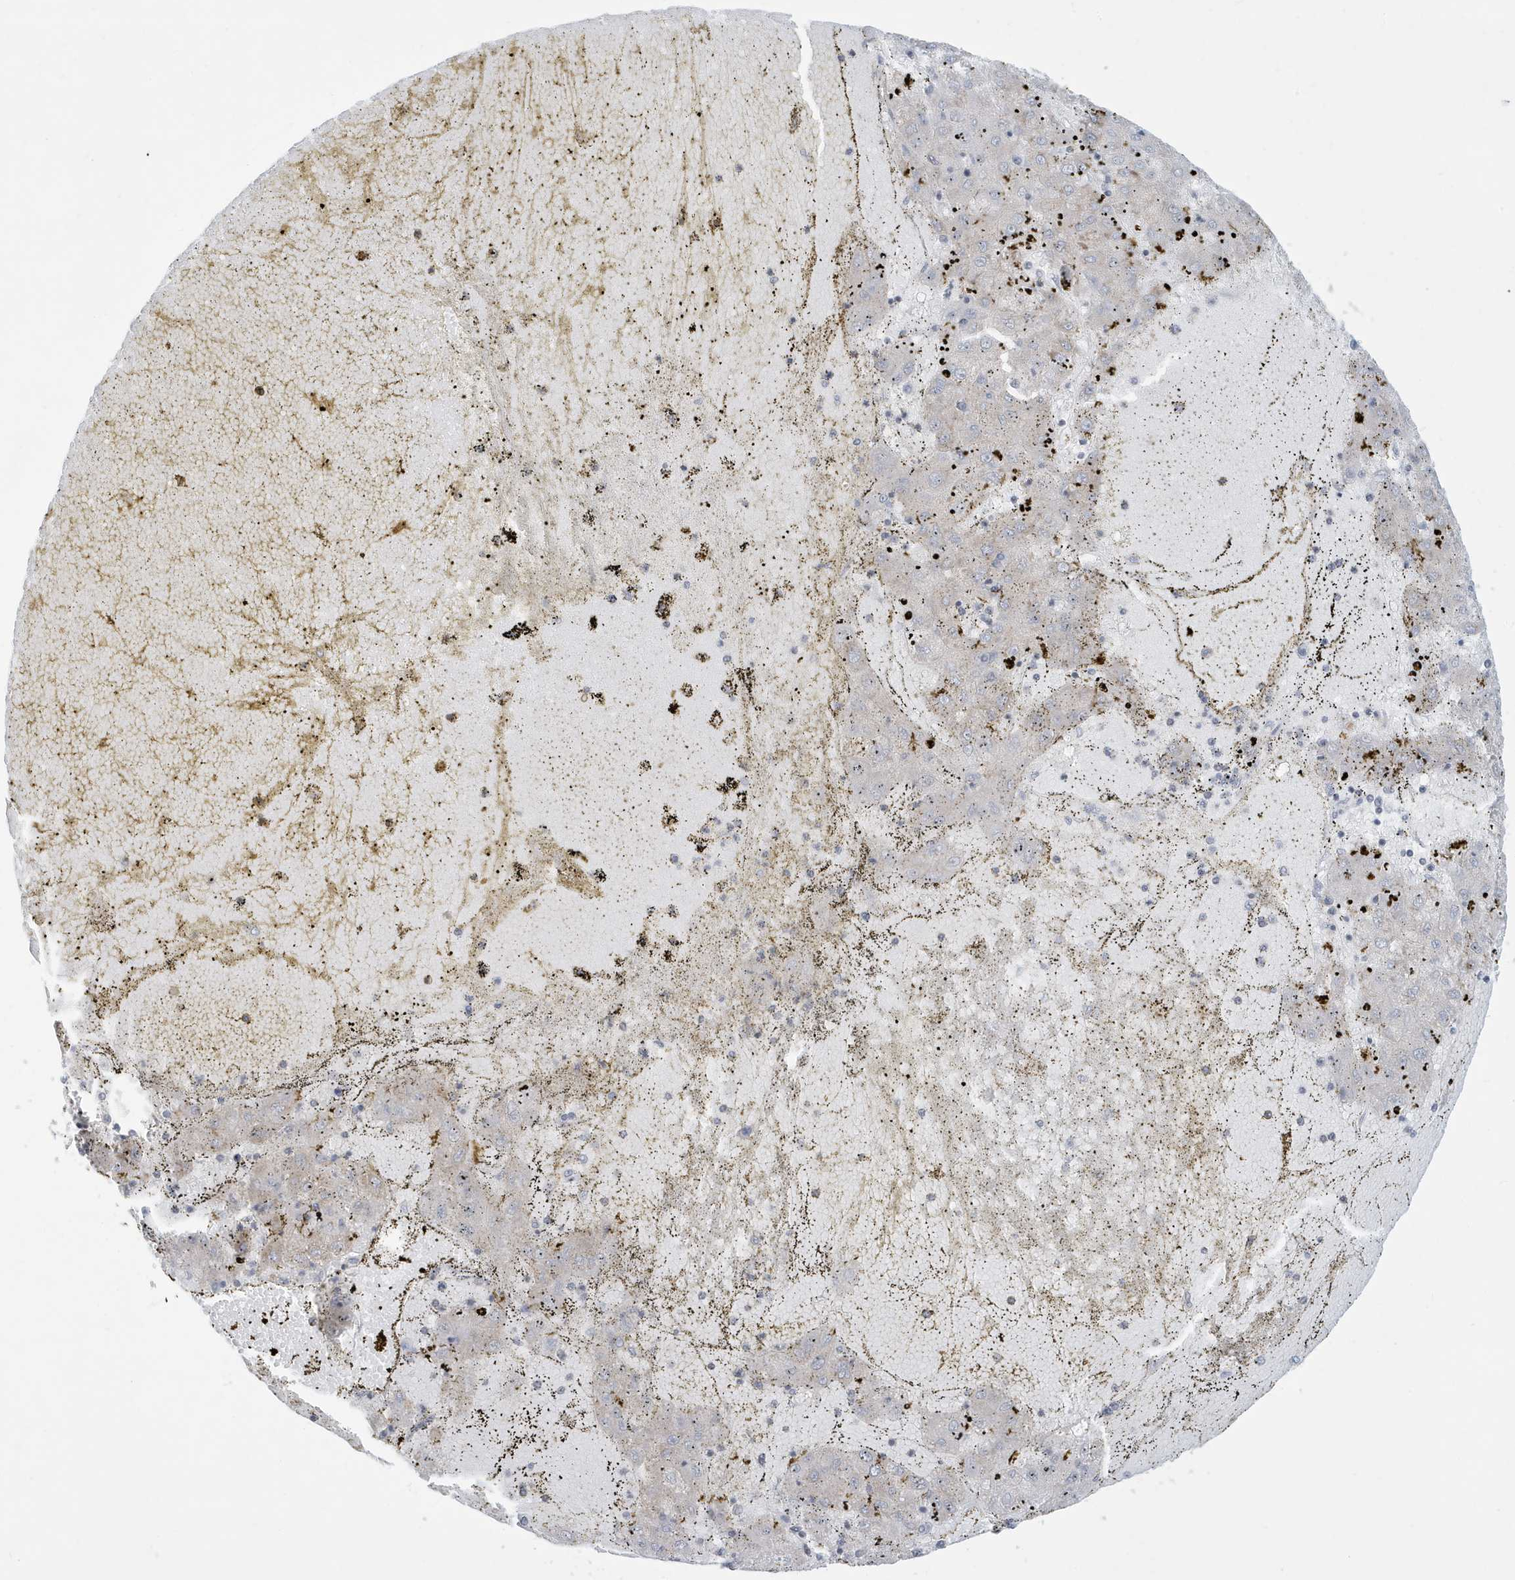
{"staining": {"intensity": "negative", "quantity": "none", "location": "none"}, "tissue": "liver cancer", "cell_type": "Tumor cells", "image_type": "cancer", "snomed": [{"axis": "morphology", "description": "Carcinoma, Hepatocellular, NOS"}, {"axis": "topography", "description": "Liver"}], "caption": "Immunohistochemistry (IHC) photomicrograph of neoplastic tissue: human liver hepatocellular carcinoma stained with DAB (3,3'-diaminobenzidine) demonstrates no significant protein expression in tumor cells.", "gene": "SLAMF9", "patient": {"sex": "male", "age": 72}}